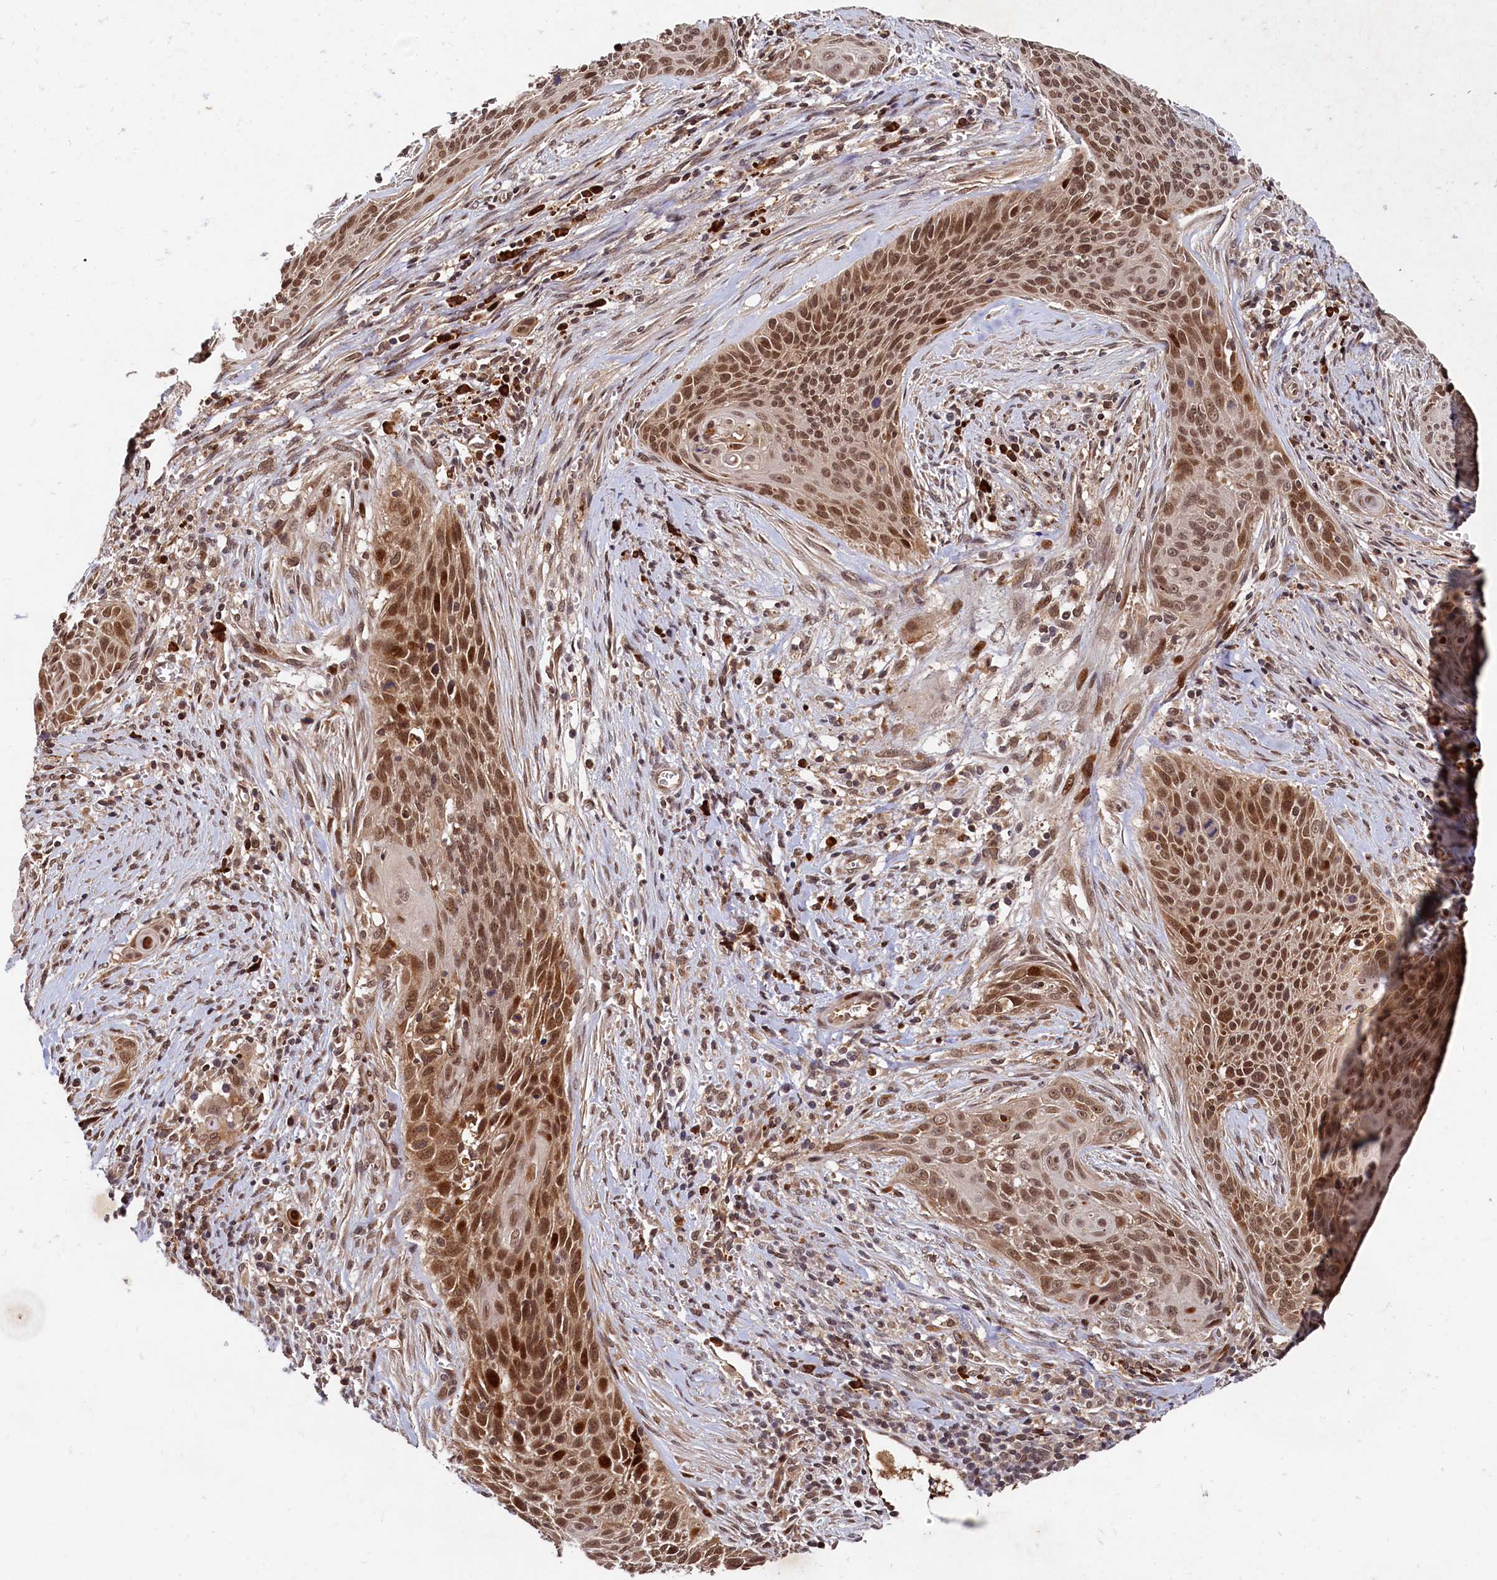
{"staining": {"intensity": "moderate", "quantity": ">75%", "location": "nuclear"}, "tissue": "cervical cancer", "cell_type": "Tumor cells", "image_type": "cancer", "snomed": [{"axis": "morphology", "description": "Squamous cell carcinoma, NOS"}, {"axis": "topography", "description": "Cervix"}], "caption": "This micrograph demonstrates cervical squamous cell carcinoma stained with immunohistochemistry (IHC) to label a protein in brown. The nuclear of tumor cells show moderate positivity for the protein. Nuclei are counter-stained blue.", "gene": "TRAPPC4", "patient": {"sex": "female", "age": 55}}